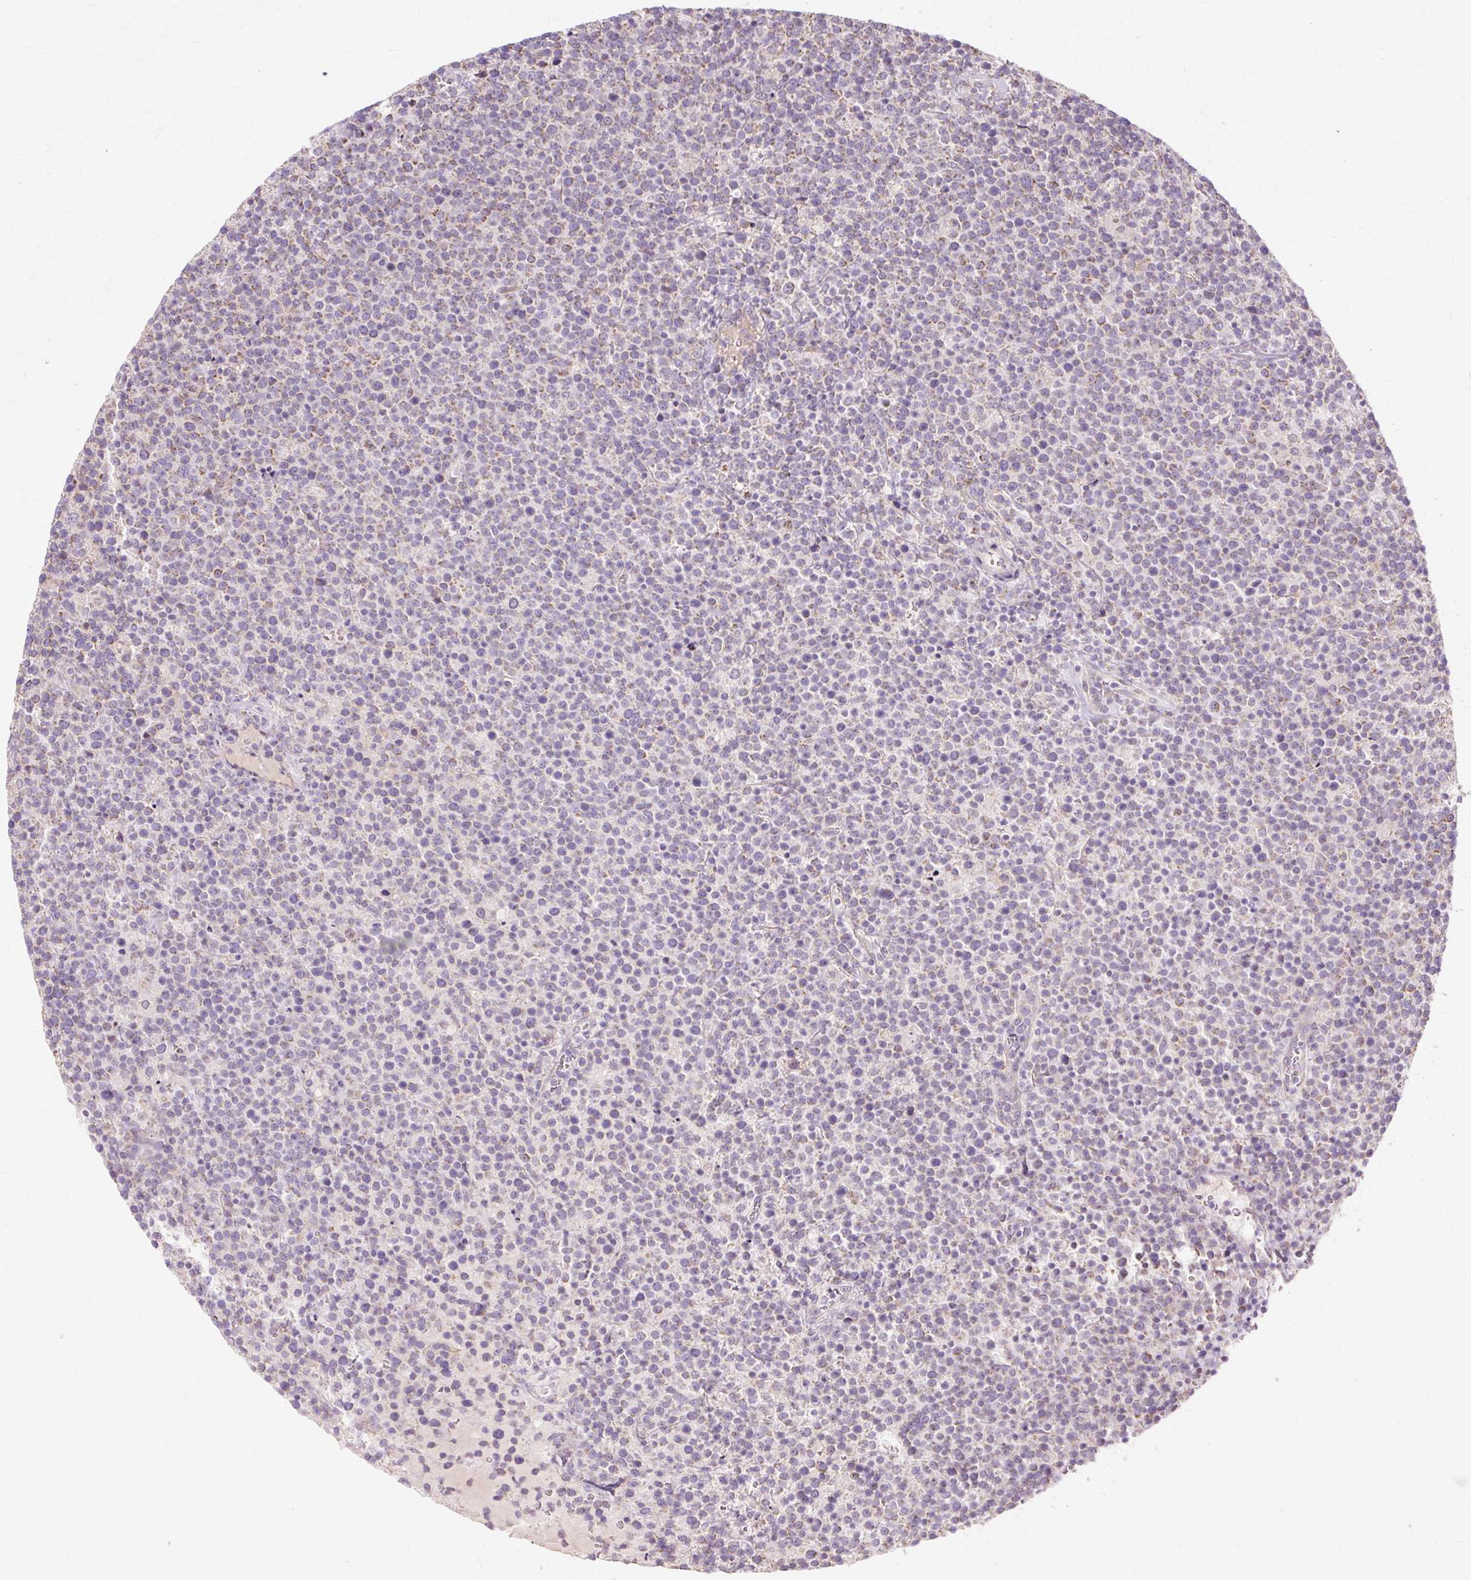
{"staining": {"intensity": "weak", "quantity": "<25%", "location": "cytoplasmic/membranous"}, "tissue": "lymphoma", "cell_type": "Tumor cells", "image_type": "cancer", "snomed": [{"axis": "morphology", "description": "Malignant lymphoma, non-Hodgkin's type, High grade"}, {"axis": "topography", "description": "Lymph node"}], "caption": "Immunohistochemical staining of human lymphoma displays no significant staining in tumor cells.", "gene": "PDZD2", "patient": {"sex": "male", "age": 61}}